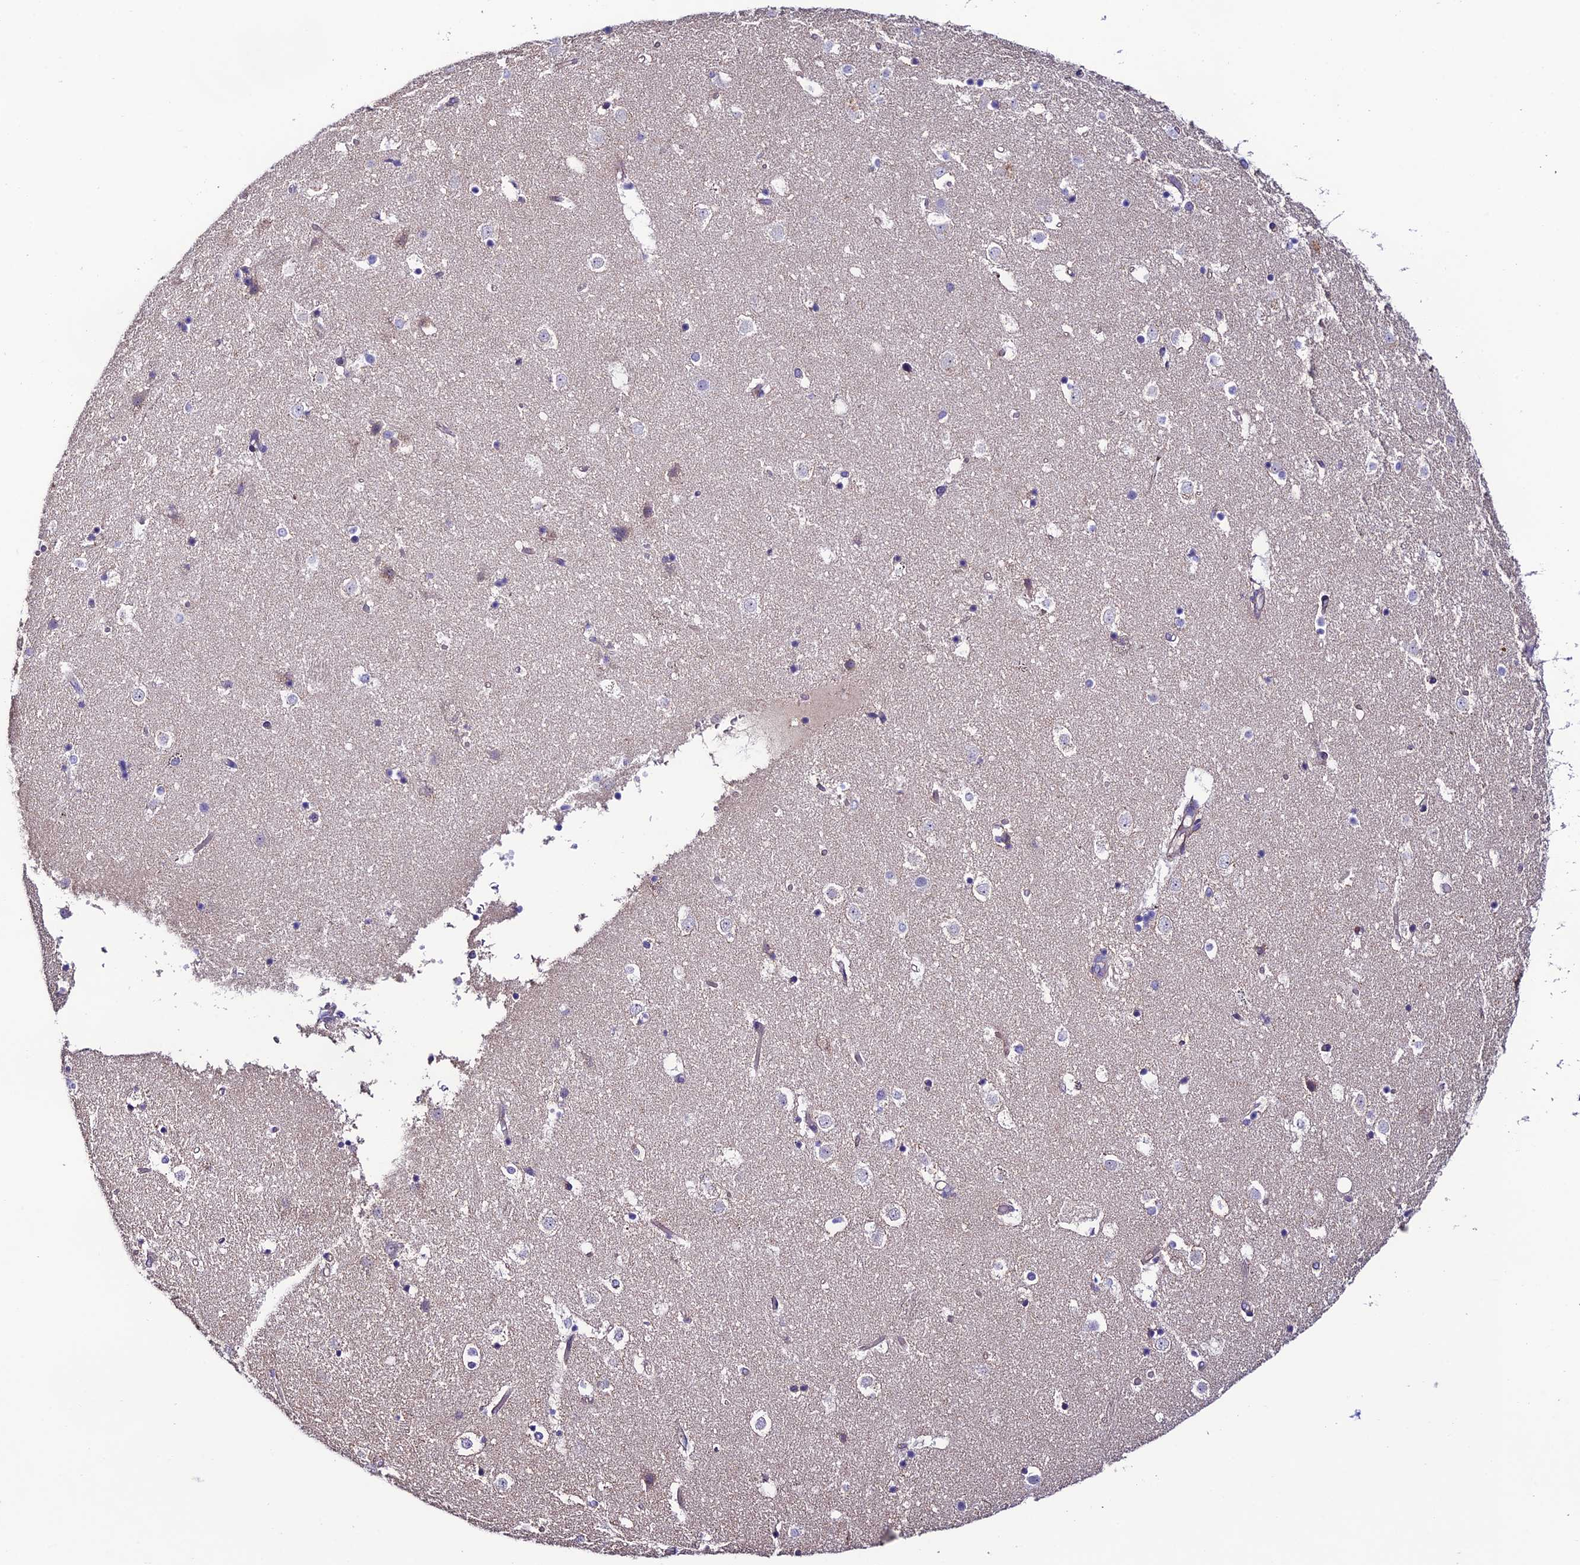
{"staining": {"intensity": "negative", "quantity": "none", "location": "none"}, "tissue": "caudate", "cell_type": "Glial cells", "image_type": "normal", "snomed": [{"axis": "morphology", "description": "Normal tissue, NOS"}, {"axis": "topography", "description": "Lateral ventricle wall"}], "caption": "Photomicrograph shows no significant protein expression in glial cells of benign caudate.", "gene": "BRME1", "patient": {"sex": "female", "age": 52}}